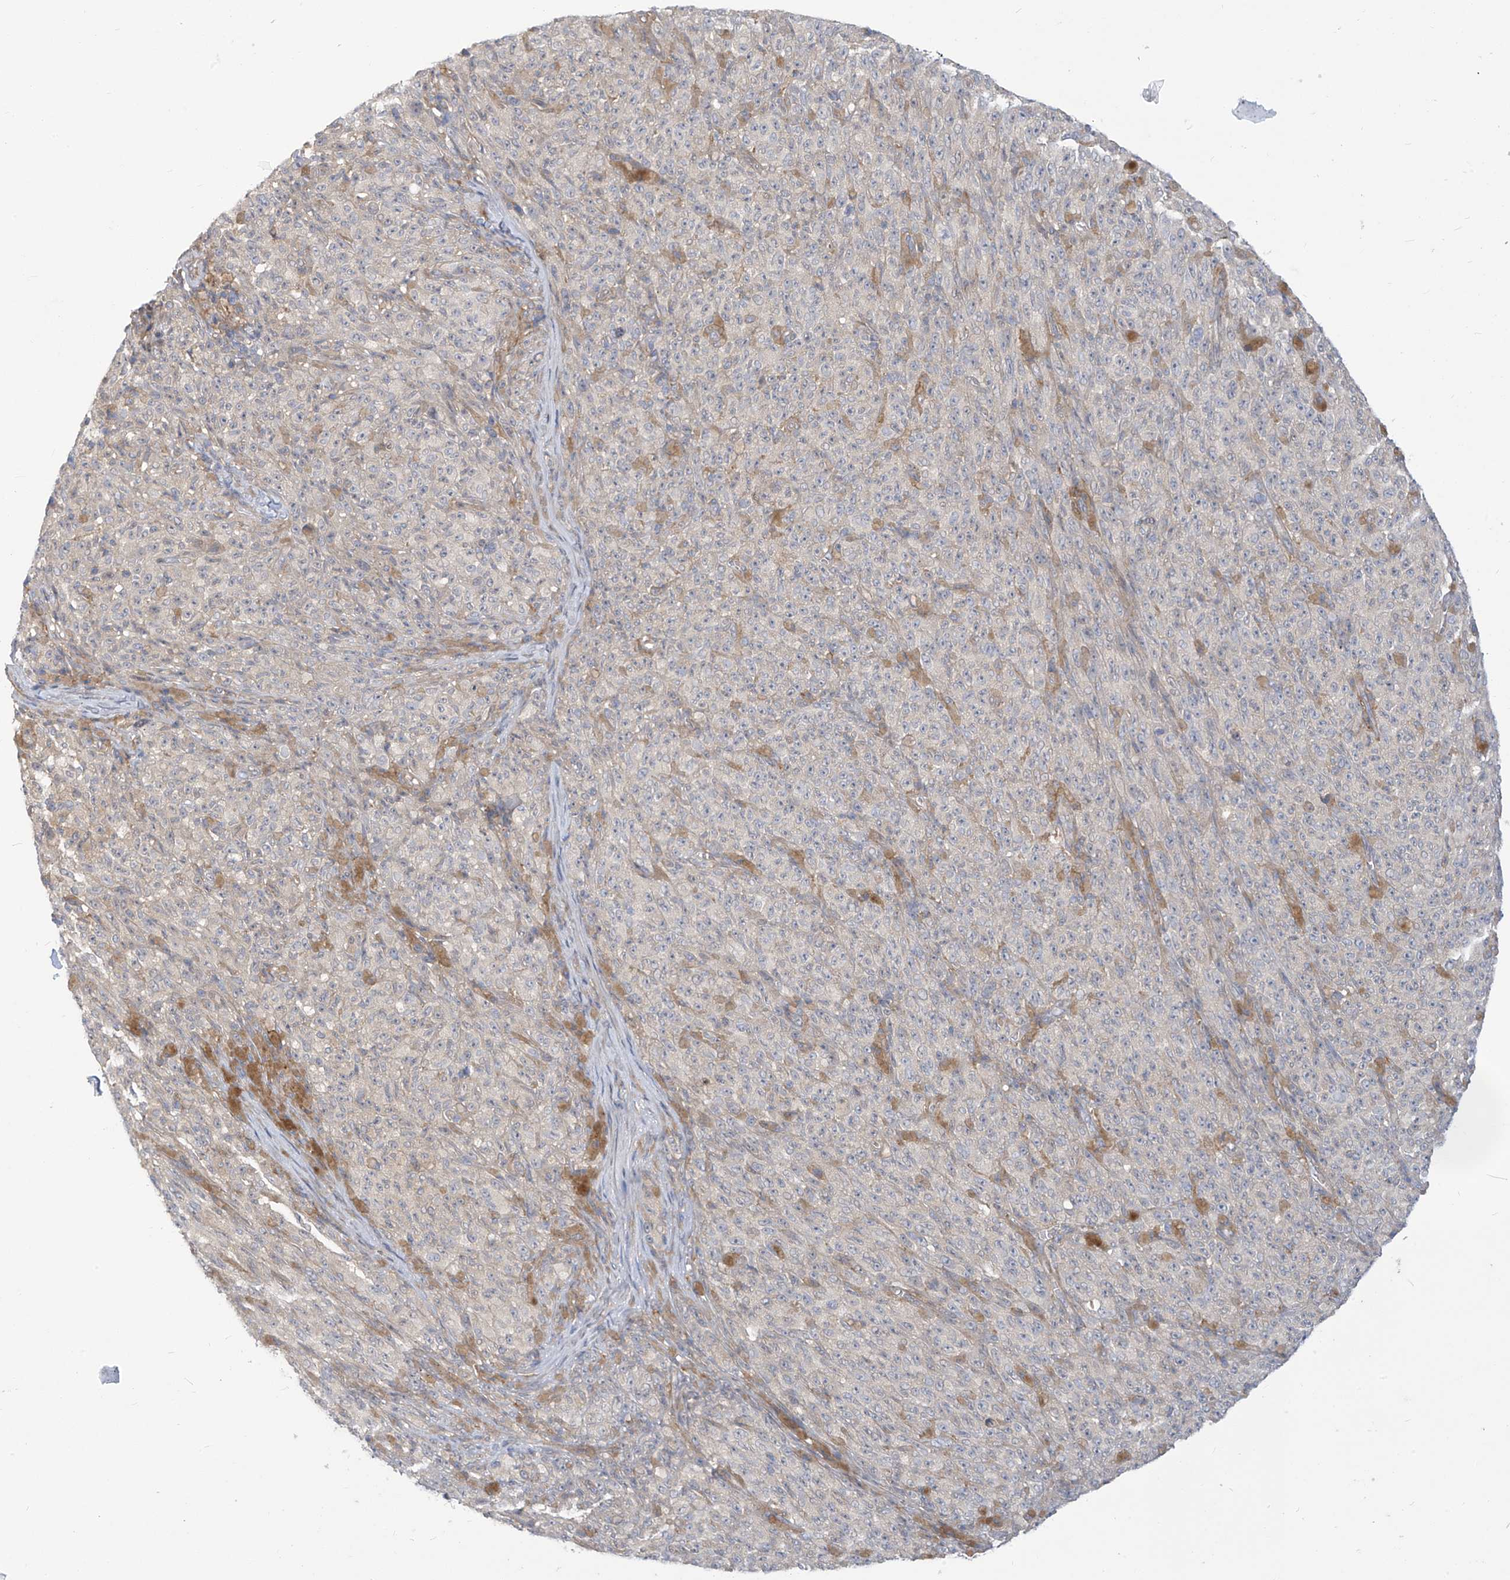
{"staining": {"intensity": "negative", "quantity": "none", "location": "none"}, "tissue": "melanoma", "cell_type": "Tumor cells", "image_type": "cancer", "snomed": [{"axis": "morphology", "description": "Malignant melanoma, NOS"}, {"axis": "topography", "description": "Skin"}], "caption": "The immunohistochemistry histopathology image has no significant staining in tumor cells of melanoma tissue.", "gene": "ADAT2", "patient": {"sex": "female", "age": 82}}